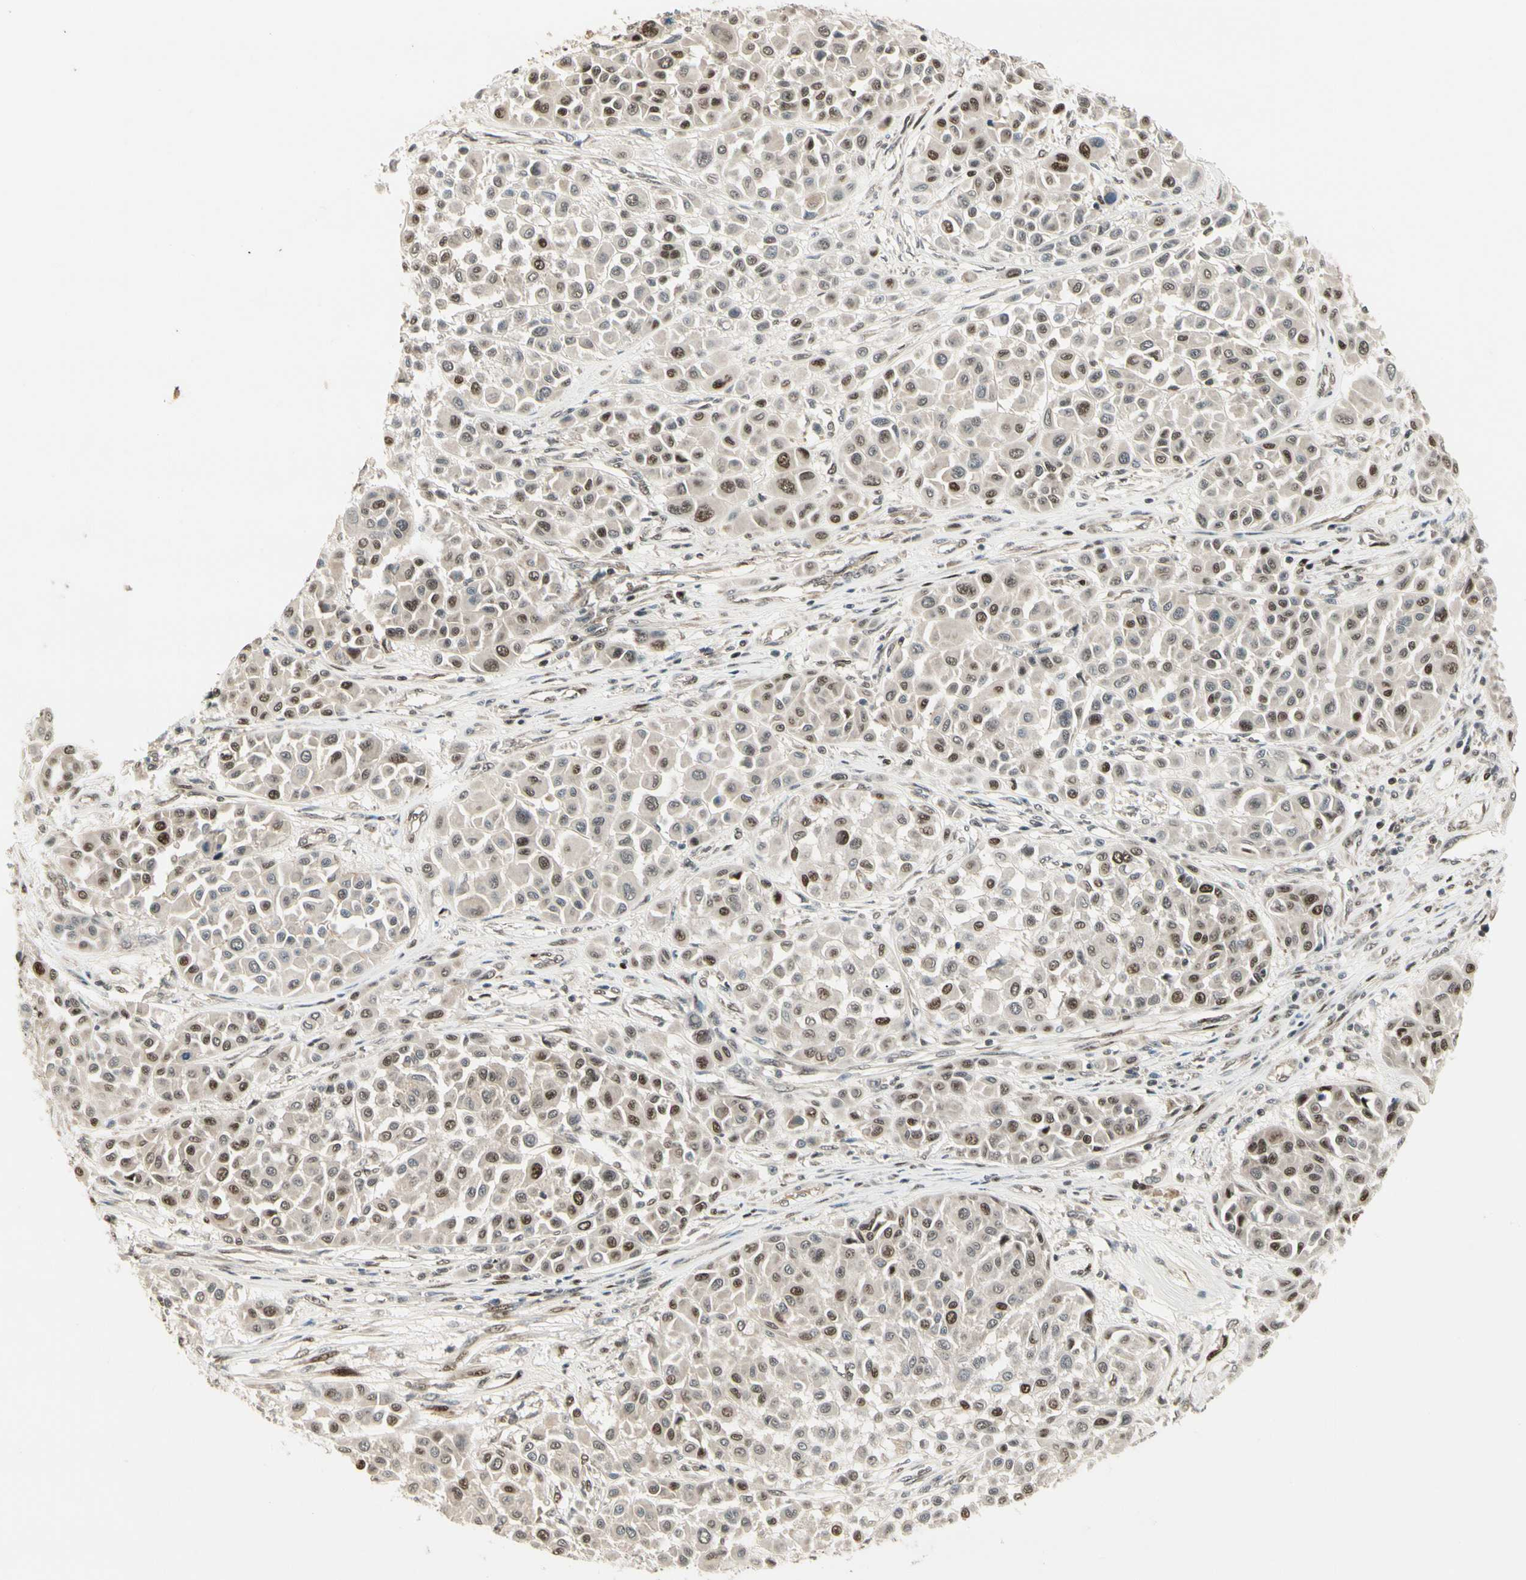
{"staining": {"intensity": "moderate", "quantity": "25%-75%", "location": "nuclear"}, "tissue": "melanoma", "cell_type": "Tumor cells", "image_type": "cancer", "snomed": [{"axis": "morphology", "description": "Malignant melanoma, Metastatic site"}, {"axis": "topography", "description": "Soft tissue"}], "caption": "An IHC histopathology image of neoplastic tissue is shown. Protein staining in brown labels moderate nuclear positivity in malignant melanoma (metastatic site) within tumor cells.", "gene": "CDK11A", "patient": {"sex": "male", "age": 41}}